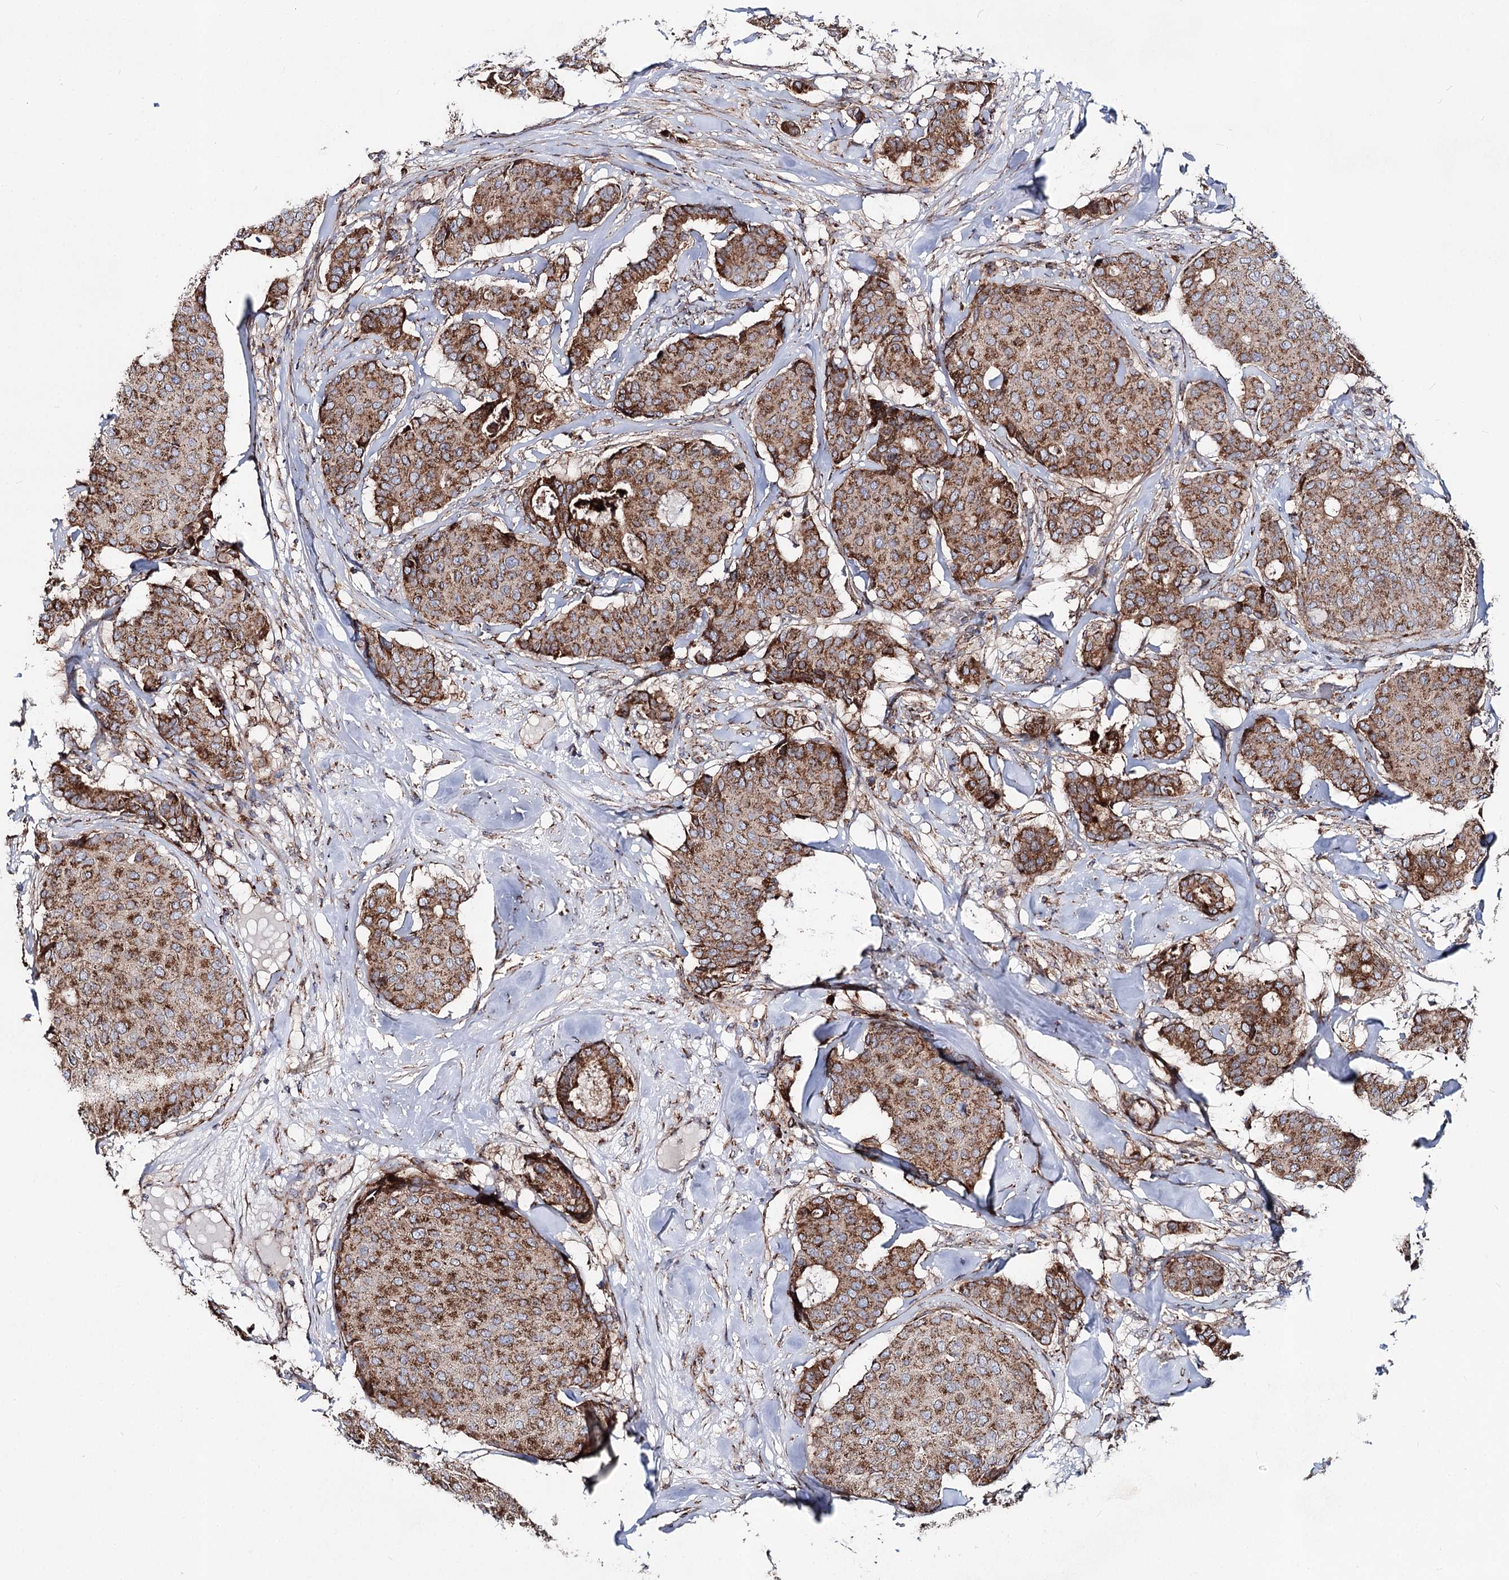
{"staining": {"intensity": "moderate", "quantity": ">75%", "location": "cytoplasmic/membranous"}, "tissue": "breast cancer", "cell_type": "Tumor cells", "image_type": "cancer", "snomed": [{"axis": "morphology", "description": "Duct carcinoma"}, {"axis": "topography", "description": "Breast"}], "caption": "Intraductal carcinoma (breast) stained for a protein (brown) demonstrates moderate cytoplasmic/membranous positive positivity in about >75% of tumor cells.", "gene": "MSANTD2", "patient": {"sex": "female", "age": 75}}